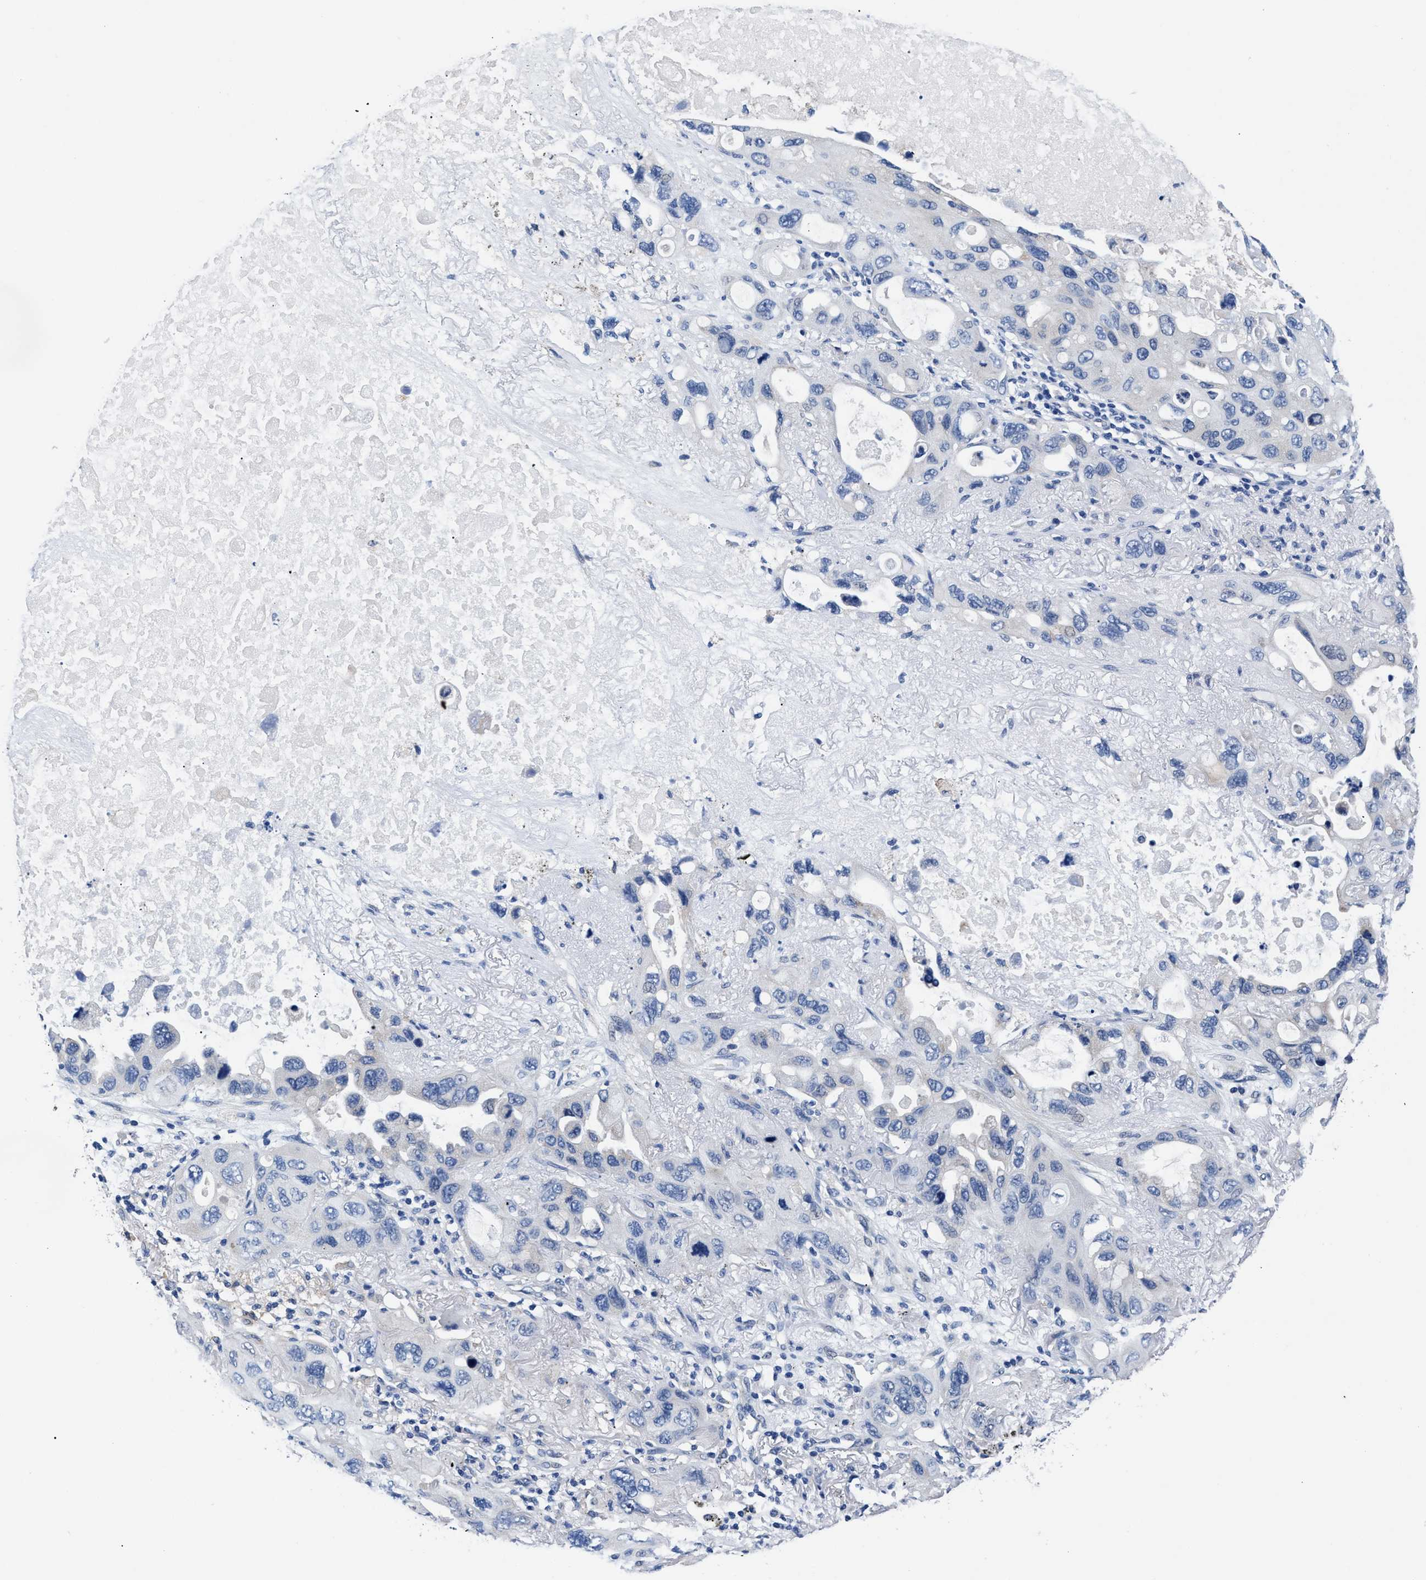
{"staining": {"intensity": "negative", "quantity": "none", "location": "none"}, "tissue": "lung cancer", "cell_type": "Tumor cells", "image_type": "cancer", "snomed": [{"axis": "morphology", "description": "Squamous cell carcinoma, NOS"}, {"axis": "topography", "description": "Lung"}], "caption": "Immunohistochemistry photomicrograph of neoplastic tissue: human squamous cell carcinoma (lung) stained with DAB demonstrates no significant protein staining in tumor cells.", "gene": "GSTM1", "patient": {"sex": "female", "age": 73}}